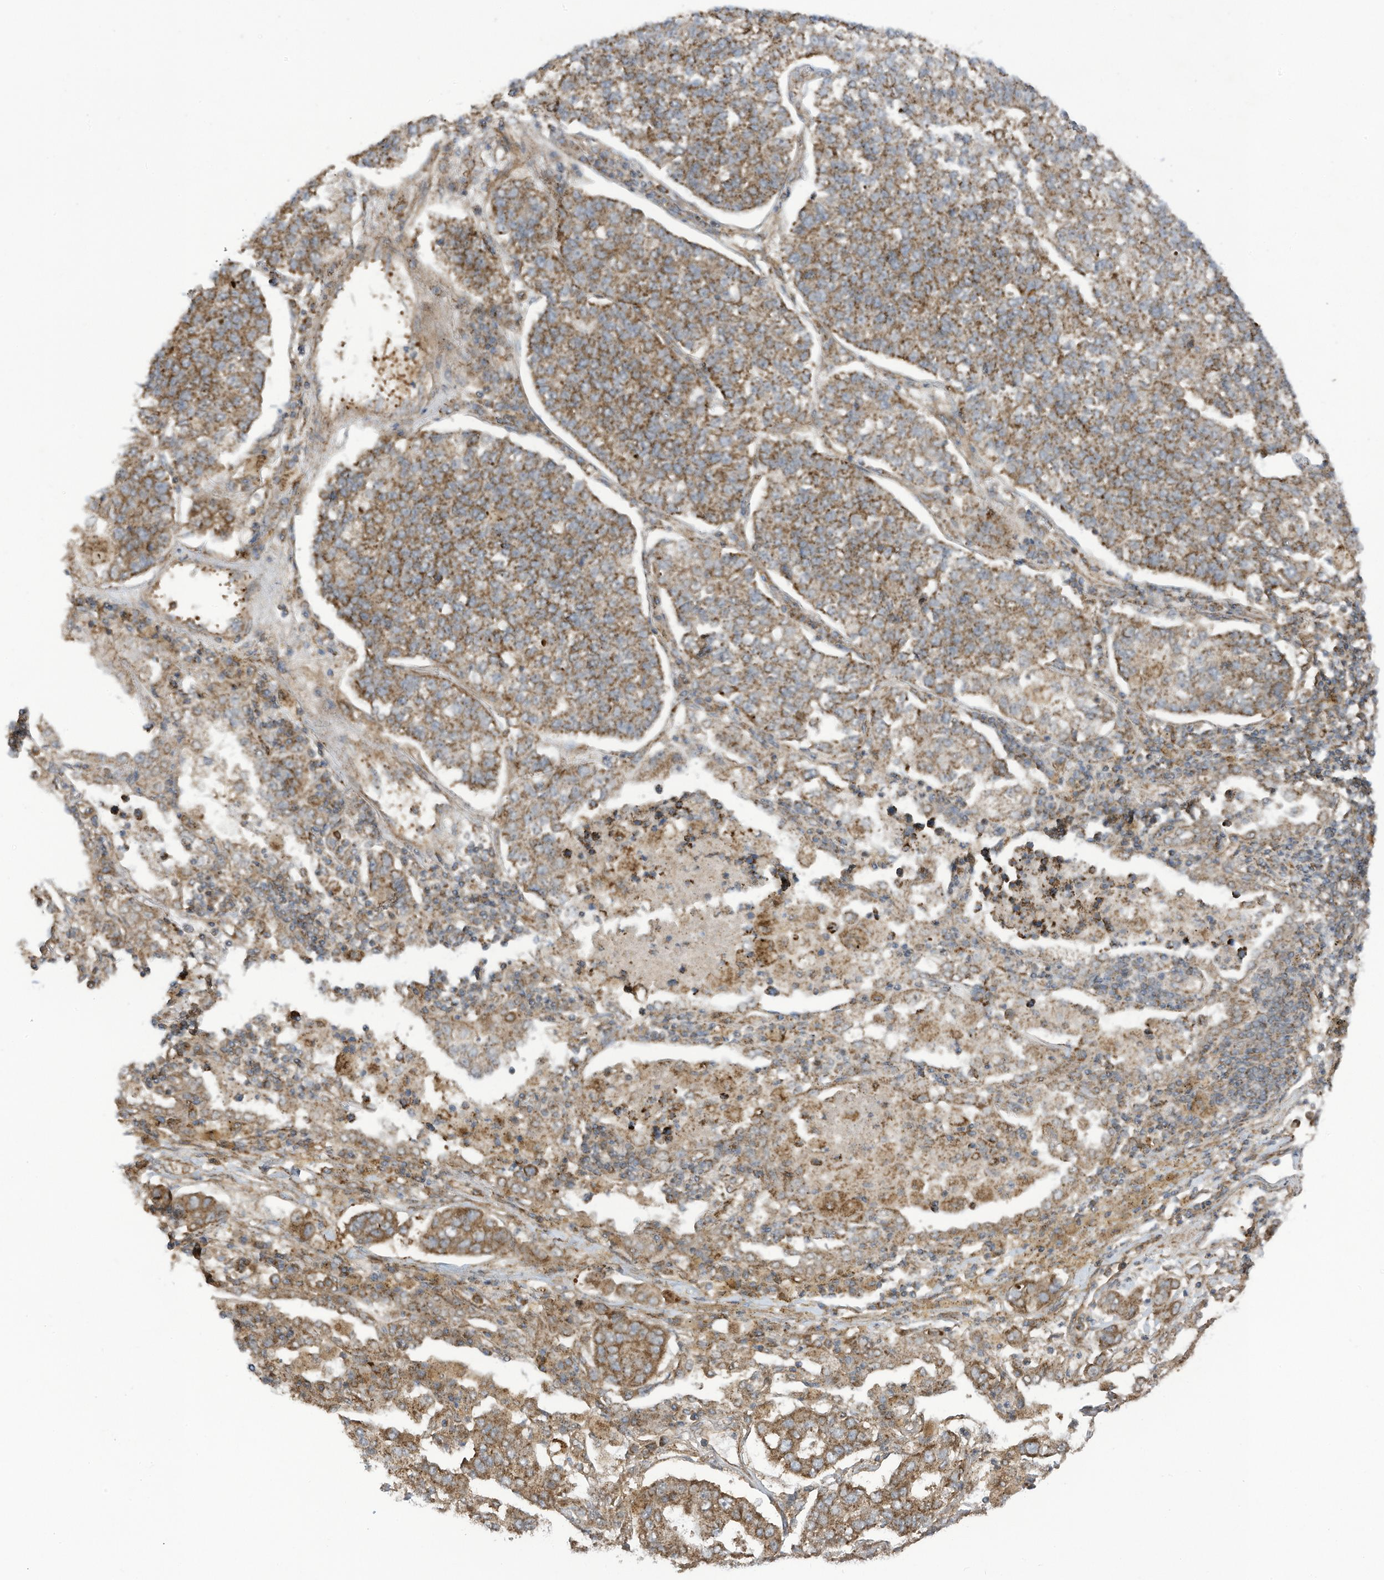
{"staining": {"intensity": "moderate", "quantity": ">75%", "location": "cytoplasmic/membranous"}, "tissue": "lung cancer", "cell_type": "Tumor cells", "image_type": "cancer", "snomed": [{"axis": "morphology", "description": "Adenocarcinoma, NOS"}, {"axis": "topography", "description": "Lung"}], "caption": "This is an image of immunohistochemistry (IHC) staining of adenocarcinoma (lung), which shows moderate expression in the cytoplasmic/membranous of tumor cells.", "gene": "REPS1", "patient": {"sex": "male", "age": 49}}